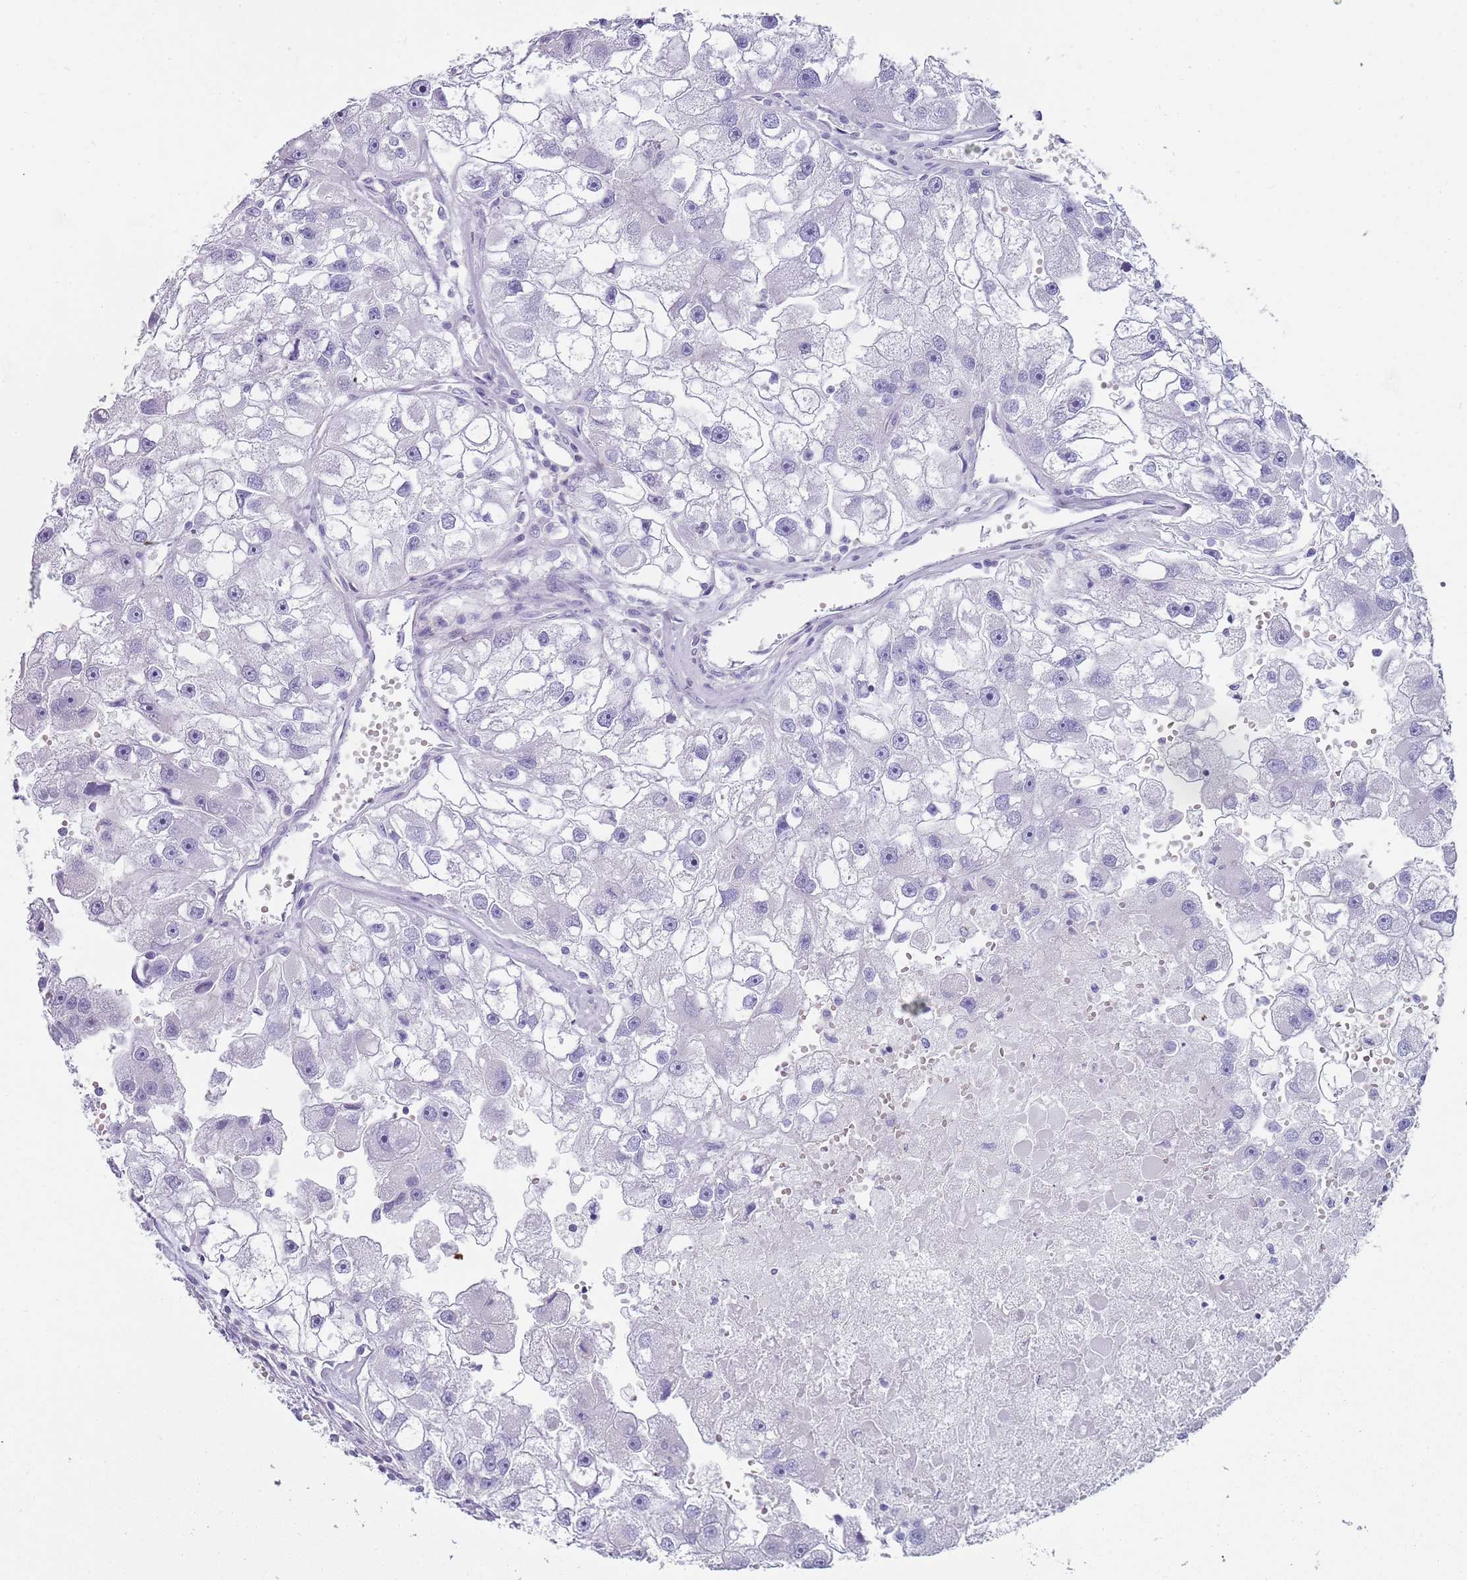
{"staining": {"intensity": "negative", "quantity": "none", "location": "none"}, "tissue": "renal cancer", "cell_type": "Tumor cells", "image_type": "cancer", "snomed": [{"axis": "morphology", "description": "Adenocarcinoma, NOS"}, {"axis": "topography", "description": "Kidney"}], "caption": "Image shows no protein expression in tumor cells of renal cancer (adenocarcinoma) tissue. (DAB (3,3'-diaminobenzidine) immunohistochemistry (IHC) with hematoxylin counter stain).", "gene": "NBPF20", "patient": {"sex": "male", "age": 63}}